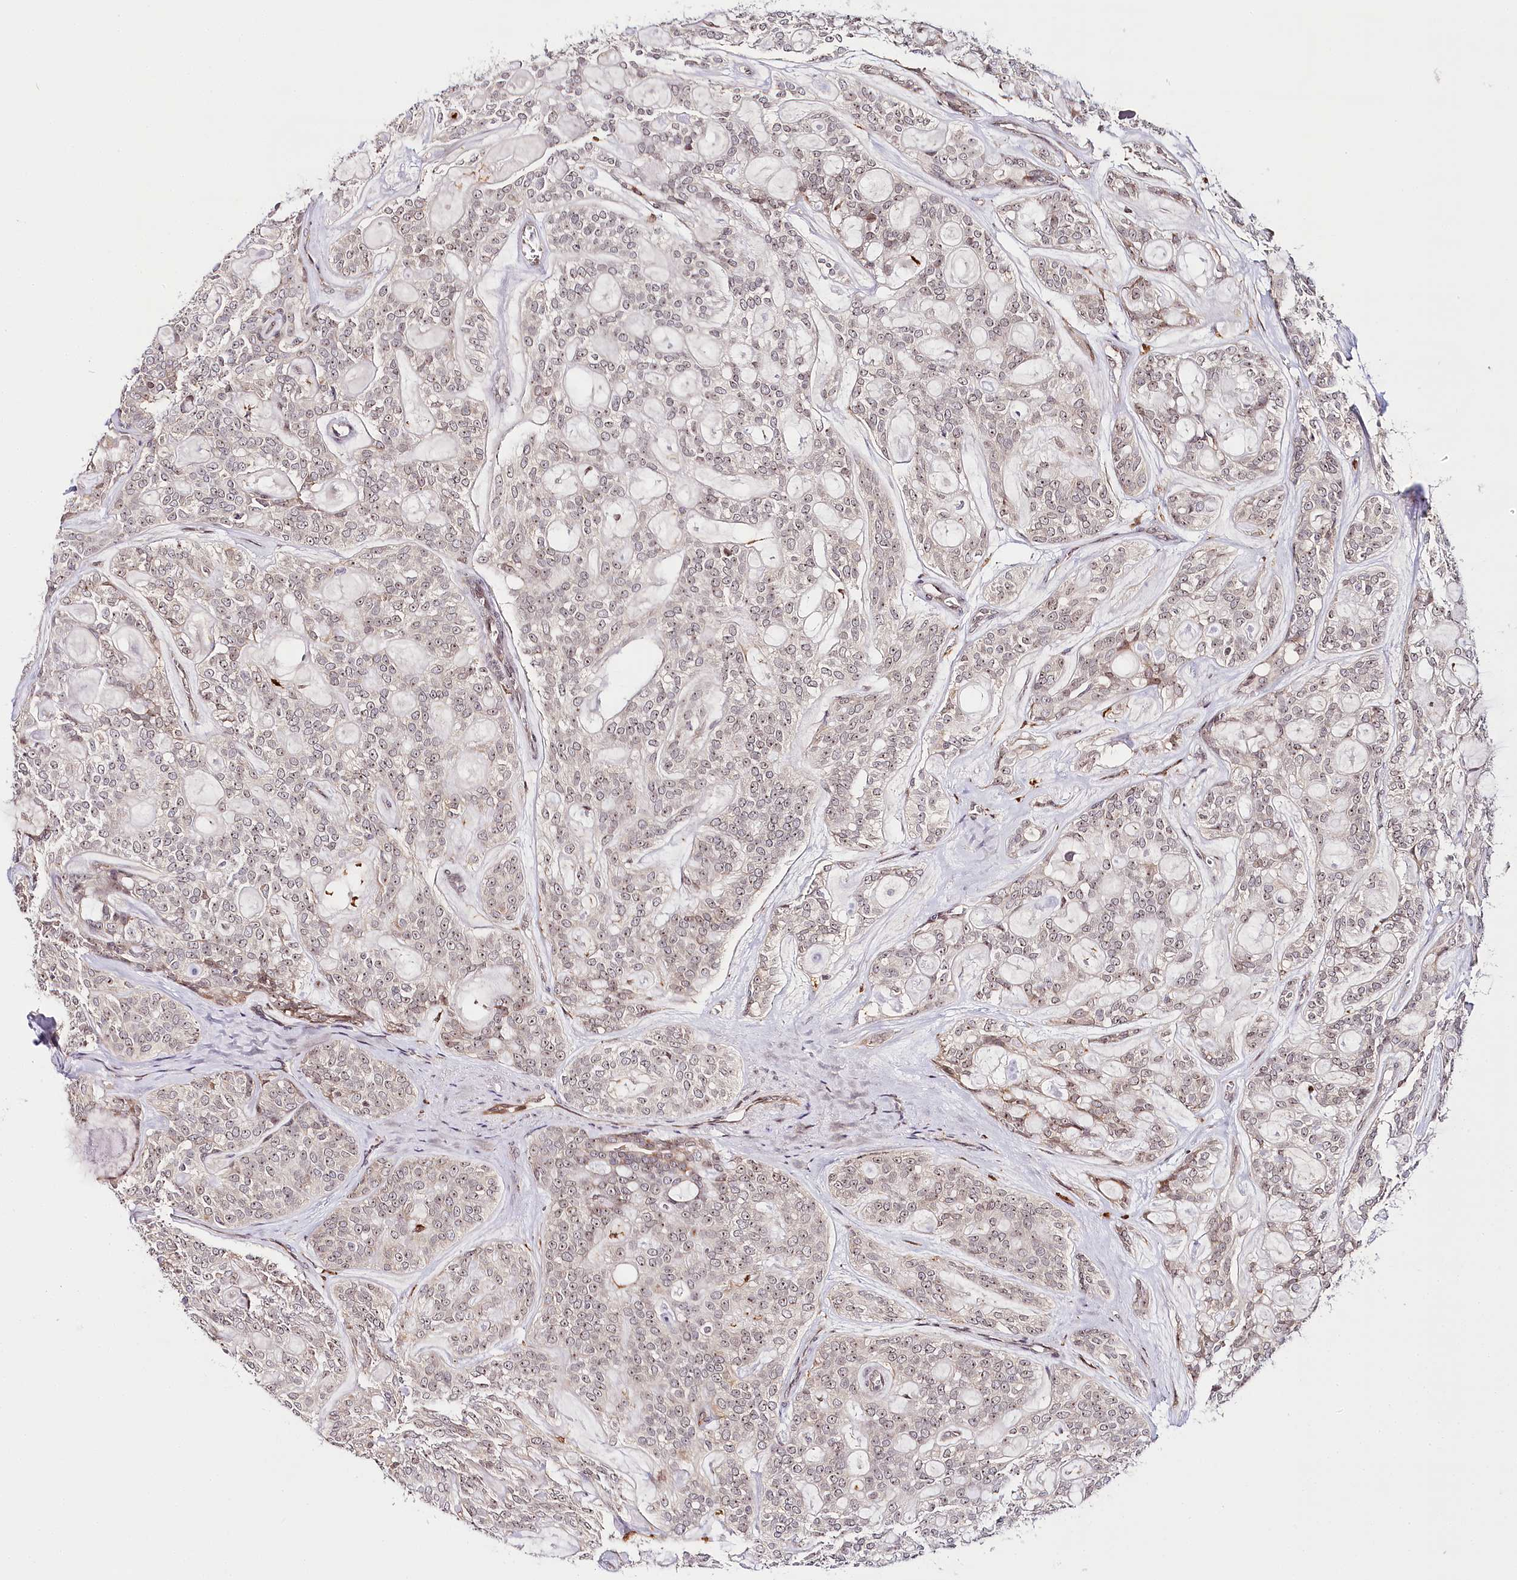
{"staining": {"intensity": "weak", "quantity": "25%-75%", "location": "nuclear"}, "tissue": "head and neck cancer", "cell_type": "Tumor cells", "image_type": "cancer", "snomed": [{"axis": "morphology", "description": "Adenocarcinoma, NOS"}, {"axis": "topography", "description": "Head-Neck"}], "caption": "Human head and neck cancer stained with a protein marker demonstrates weak staining in tumor cells.", "gene": "WDR36", "patient": {"sex": "male", "age": 66}}